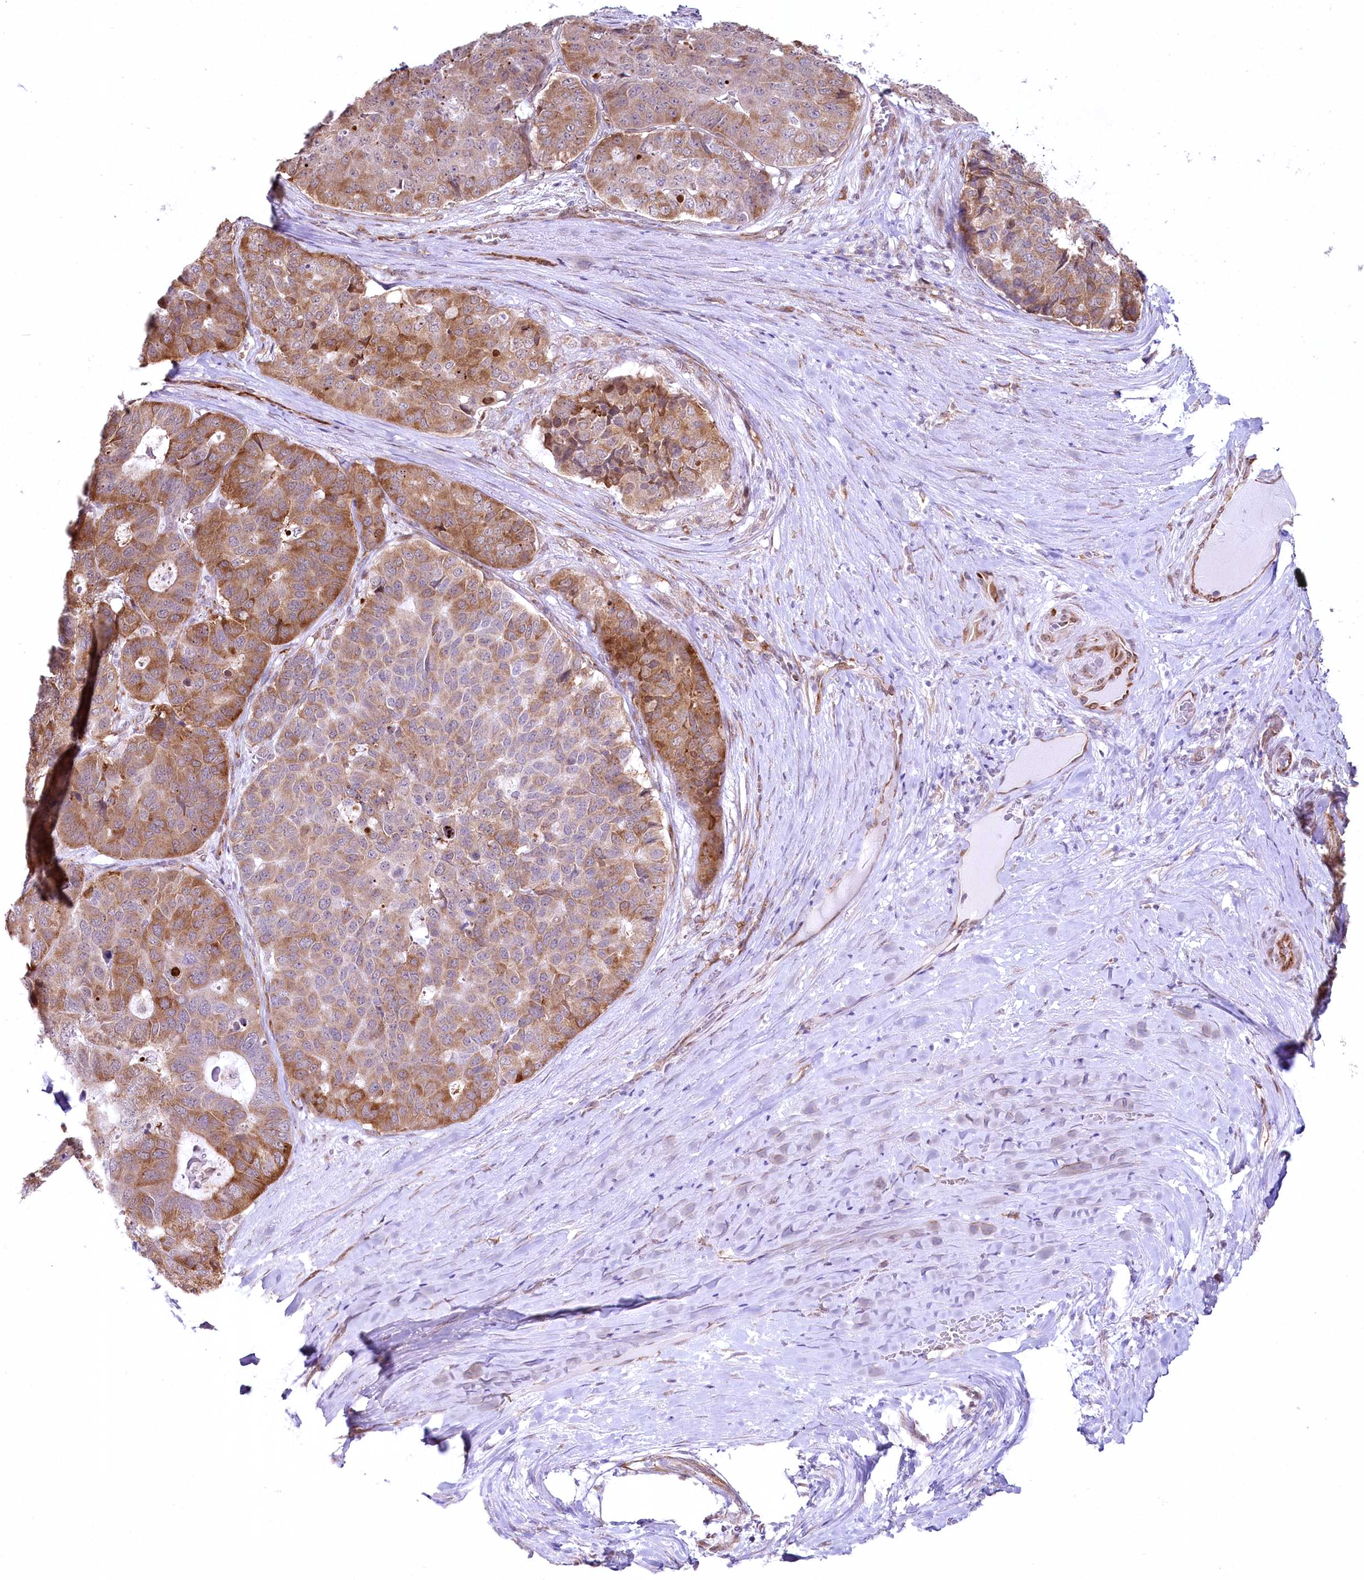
{"staining": {"intensity": "moderate", "quantity": ">75%", "location": "cytoplasmic/membranous"}, "tissue": "pancreatic cancer", "cell_type": "Tumor cells", "image_type": "cancer", "snomed": [{"axis": "morphology", "description": "Adenocarcinoma, NOS"}, {"axis": "topography", "description": "Pancreas"}], "caption": "Pancreatic cancer (adenocarcinoma) stained with DAB (3,3'-diaminobenzidine) IHC exhibits medium levels of moderate cytoplasmic/membranous staining in about >75% of tumor cells.", "gene": "YBX3", "patient": {"sex": "male", "age": 50}}